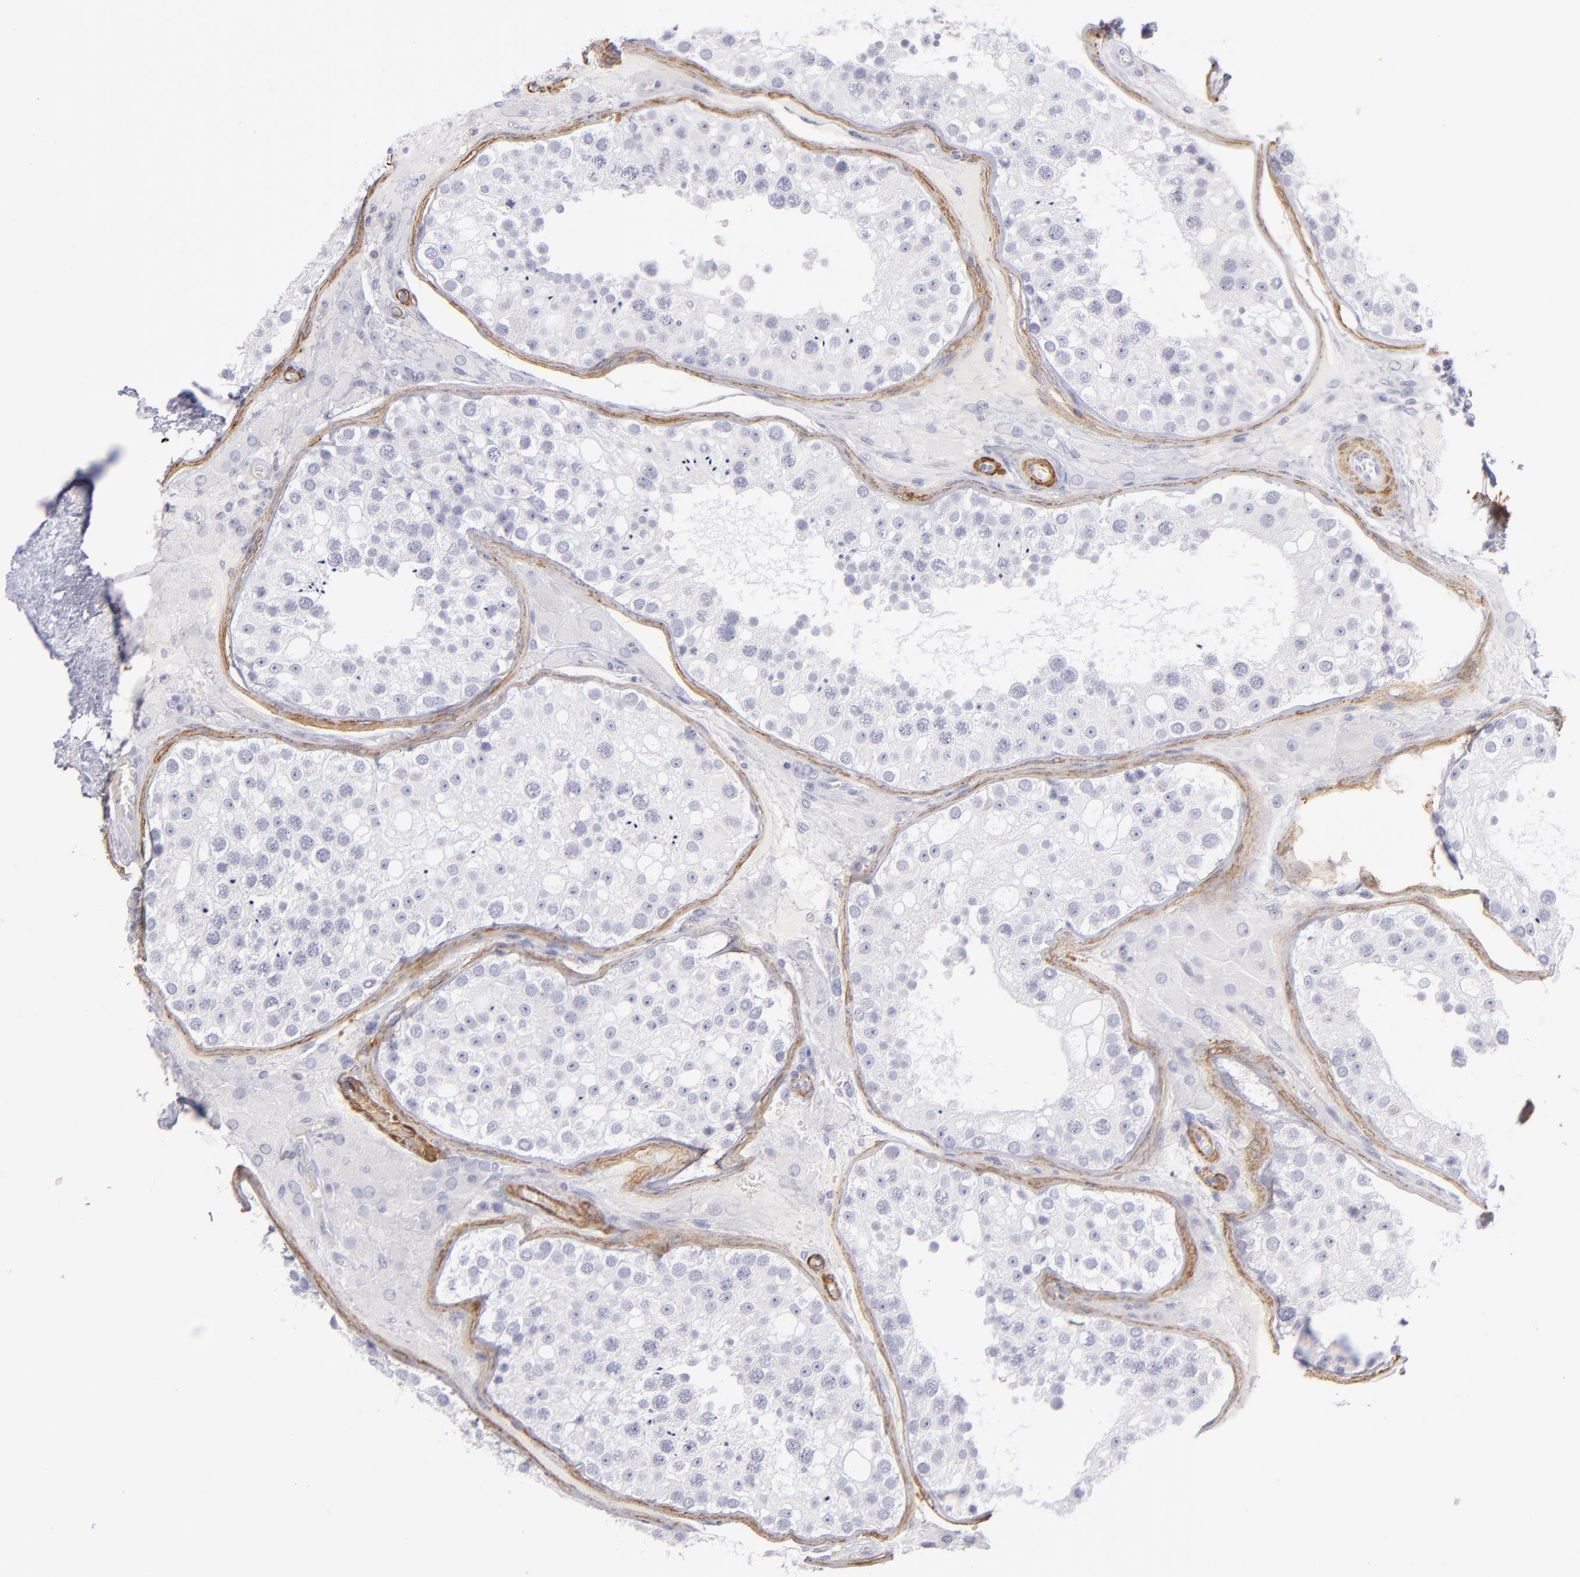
{"staining": {"intensity": "negative", "quantity": "none", "location": "none"}, "tissue": "testis", "cell_type": "Cells in seminiferous ducts", "image_type": "normal", "snomed": [{"axis": "morphology", "description": "Normal tissue, NOS"}, {"axis": "topography", "description": "Testis"}], "caption": "A high-resolution micrograph shows immunohistochemistry (IHC) staining of normal testis, which shows no significant expression in cells in seminiferous ducts.", "gene": "MYH11", "patient": {"sex": "male", "age": 26}}